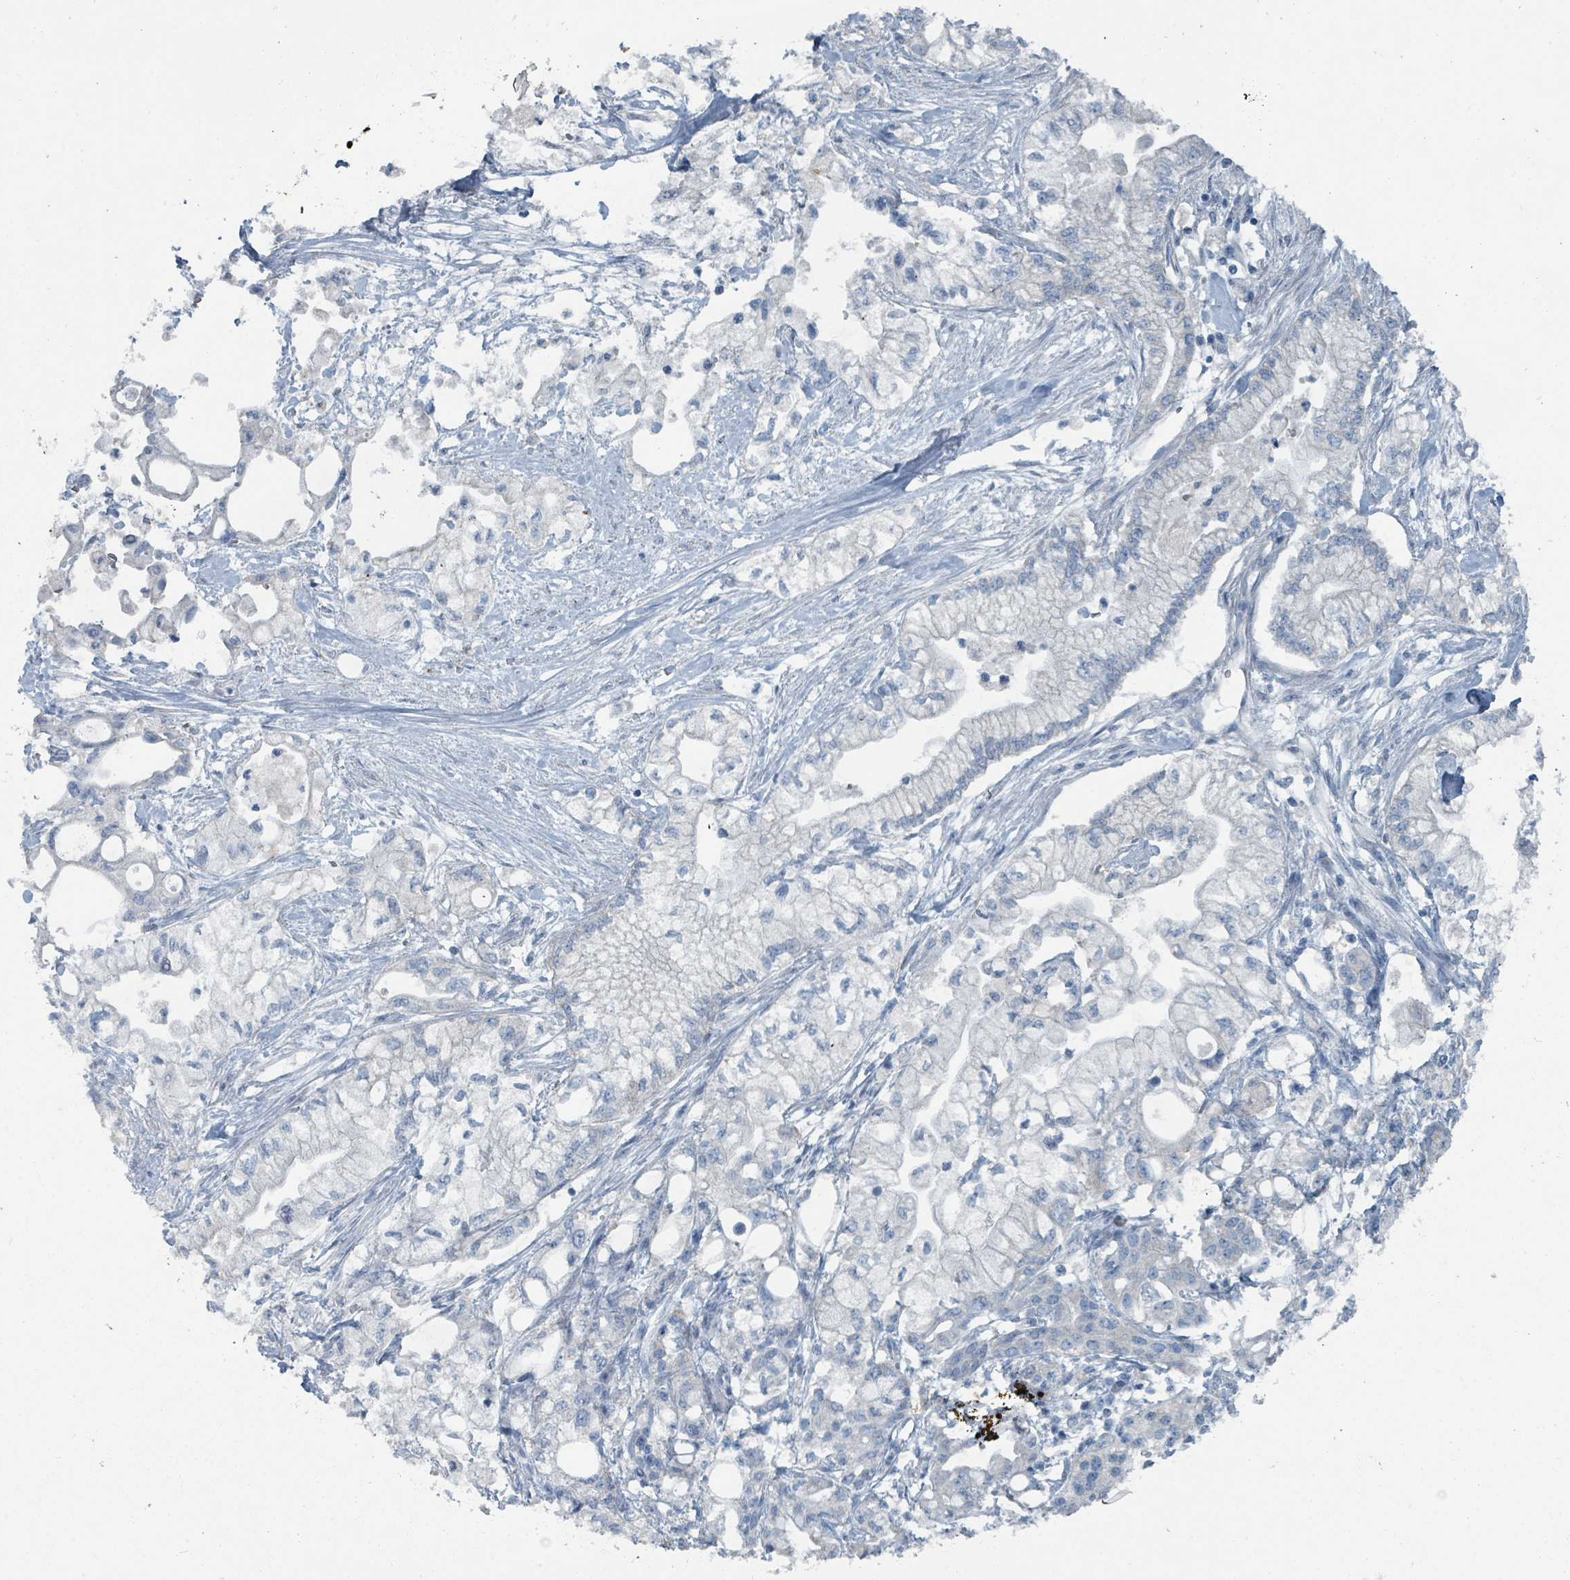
{"staining": {"intensity": "negative", "quantity": "none", "location": "none"}, "tissue": "pancreatic cancer", "cell_type": "Tumor cells", "image_type": "cancer", "snomed": [{"axis": "morphology", "description": "Adenocarcinoma, NOS"}, {"axis": "topography", "description": "Pancreas"}], "caption": "The immunohistochemistry image has no significant positivity in tumor cells of pancreatic cancer tissue.", "gene": "RASA4", "patient": {"sex": "male", "age": 79}}